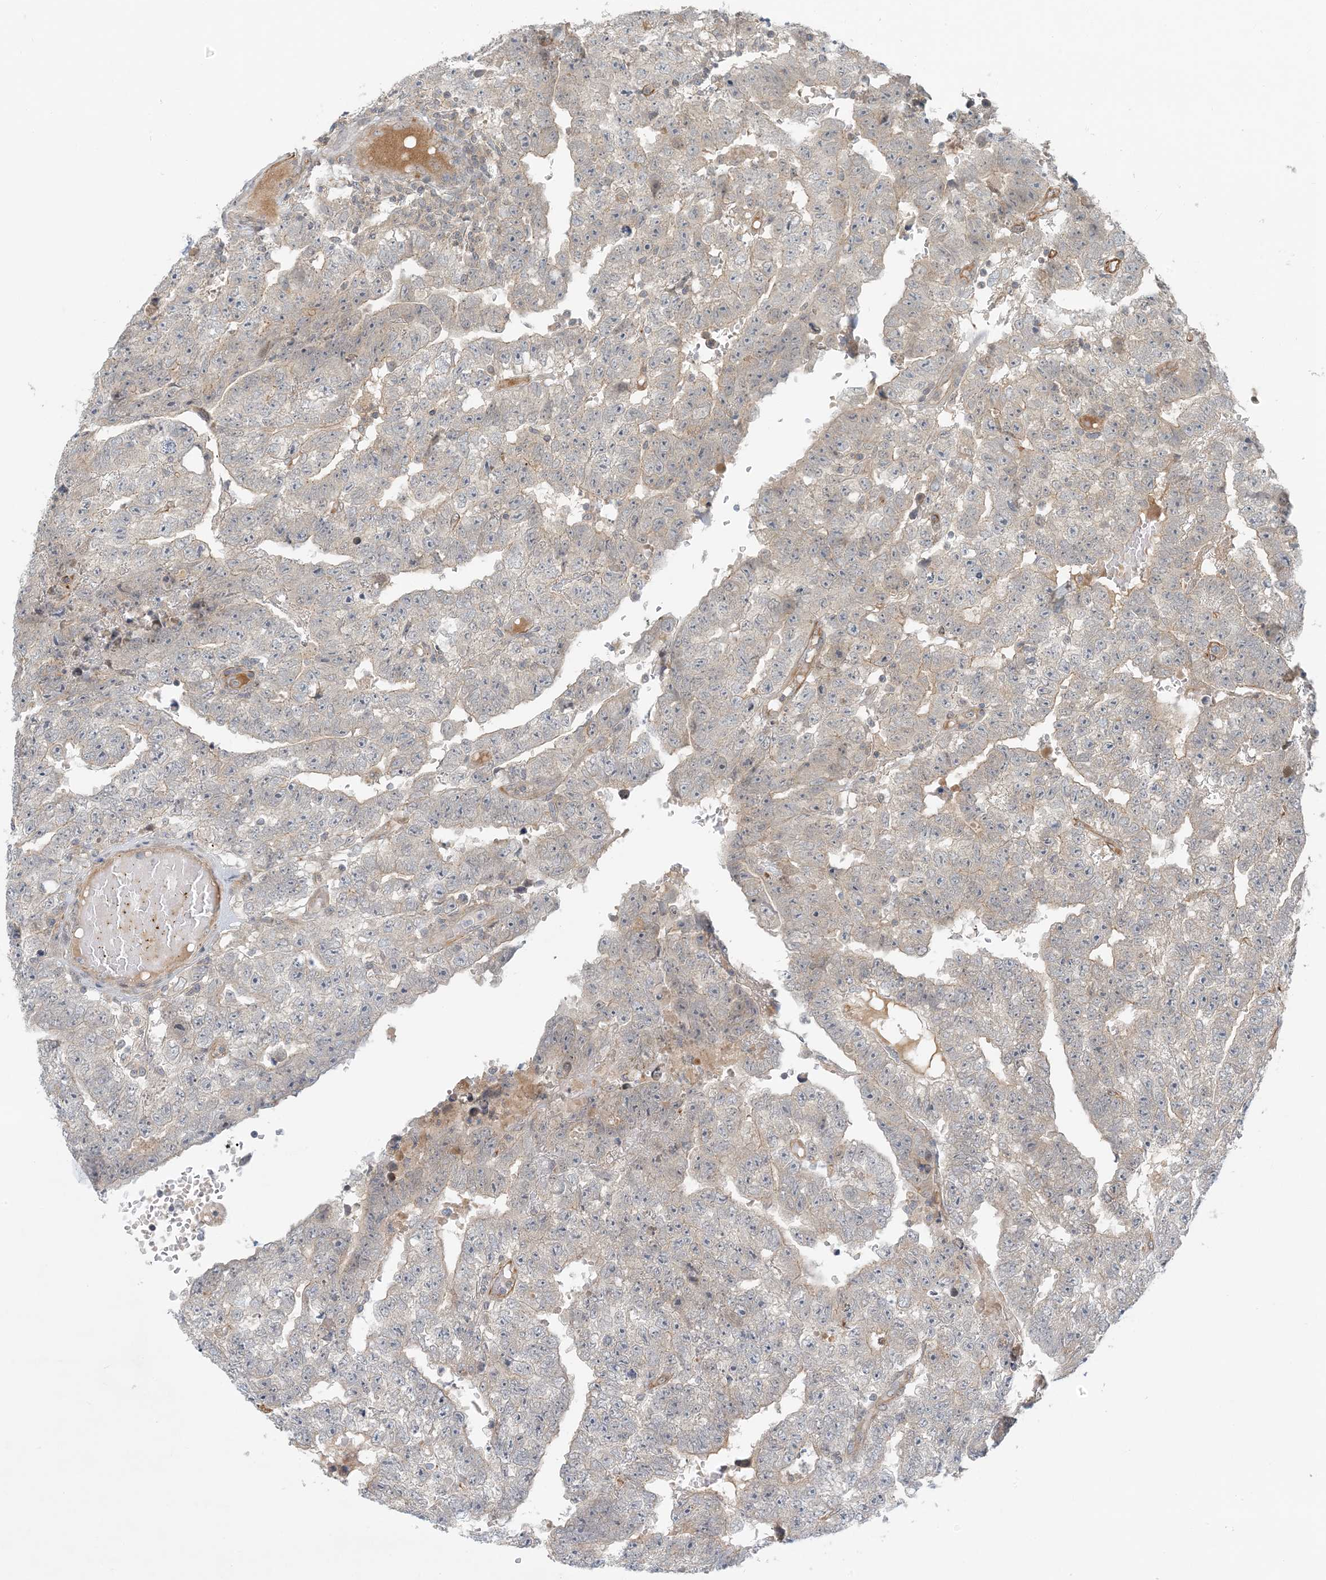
{"staining": {"intensity": "weak", "quantity": "<25%", "location": "cytoplasmic/membranous"}, "tissue": "testis cancer", "cell_type": "Tumor cells", "image_type": "cancer", "snomed": [{"axis": "morphology", "description": "Carcinoma, Embryonal, NOS"}, {"axis": "topography", "description": "Testis"}], "caption": "DAB immunohistochemical staining of testis cancer (embryonal carcinoma) reveals no significant positivity in tumor cells. (IHC, brightfield microscopy, high magnification).", "gene": "OBI1", "patient": {"sex": "male", "age": 25}}